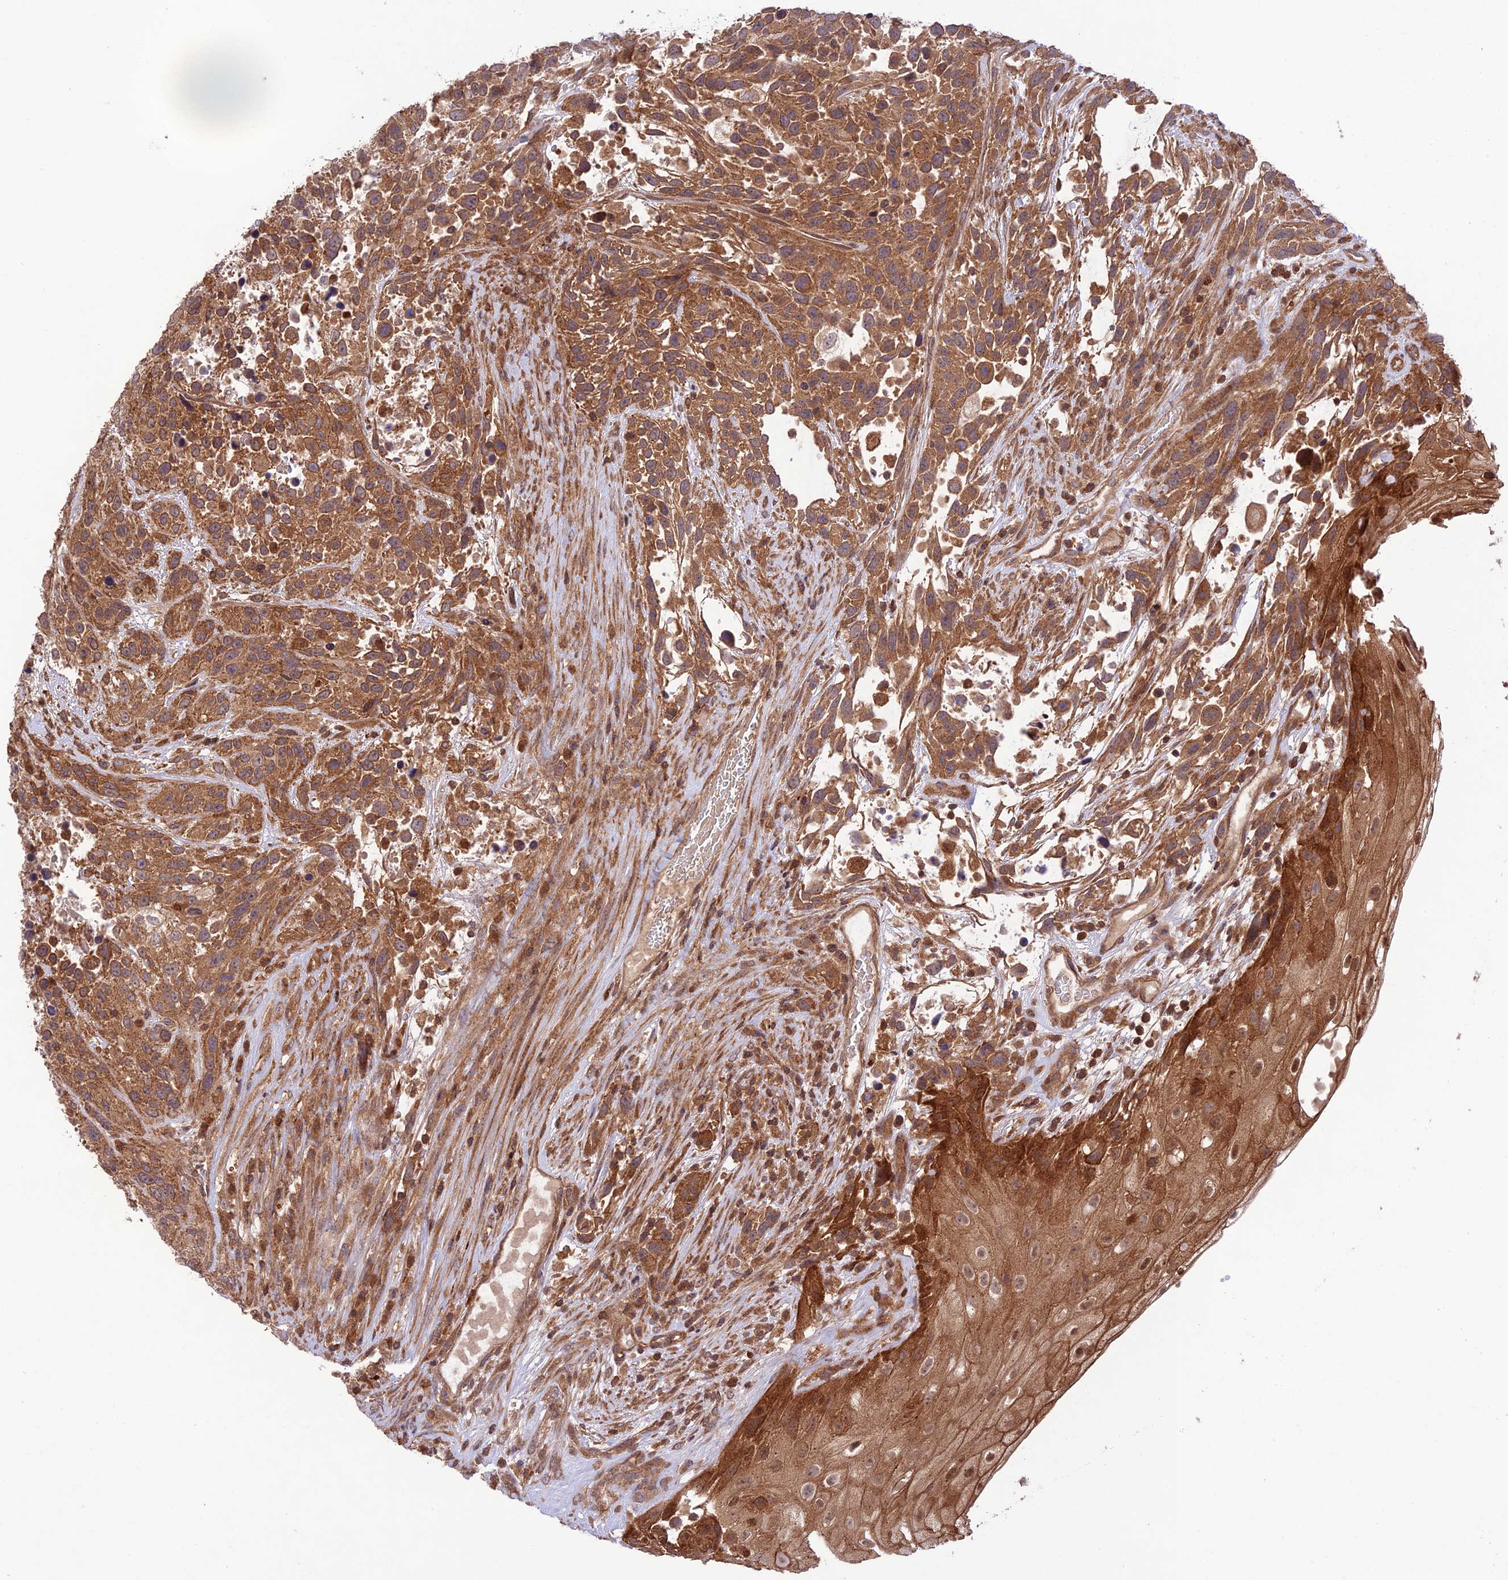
{"staining": {"intensity": "moderate", "quantity": ">75%", "location": "cytoplasmic/membranous"}, "tissue": "urothelial cancer", "cell_type": "Tumor cells", "image_type": "cancer", "snomed": [{"axis": "morphology", "description": "Urothelial carcinoma, High grade"}, {"axis": "topography", "description": "Urinary bladder"}], "caption": "Moderate cytoplasmic/membranous positivity for a protein is seen in about >75% of tumor cells of urothelial cancer using IHC.", "gene": "FCHSD1", "patient": {"sex": "female", "age": 70}}